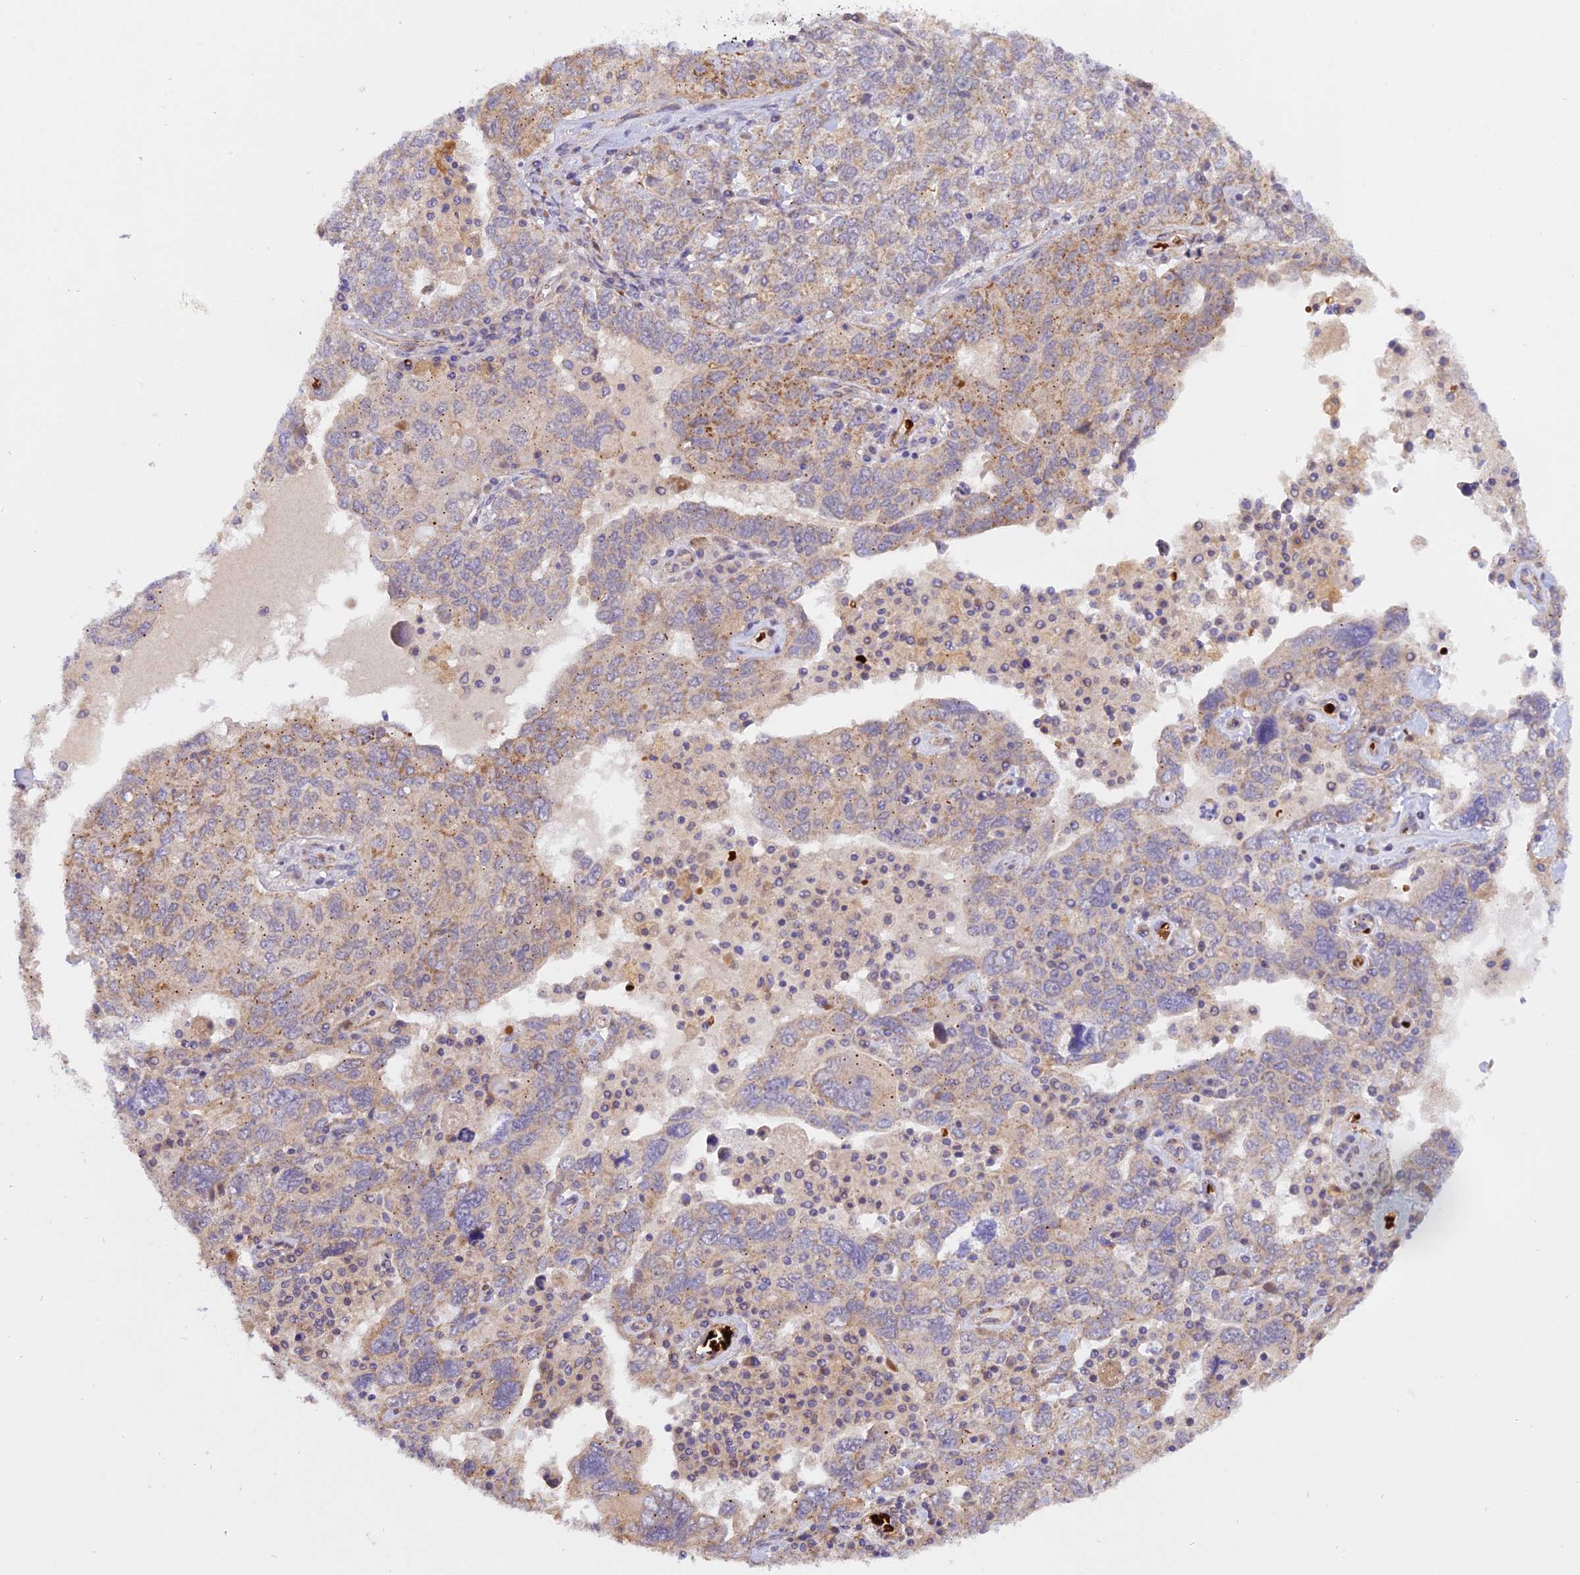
{"staining": {"intensity": "weak", "quantity": "<25%", "location": "cytoplasmic/membranous"}, "tissue": "ovarian cancer", "cell_type": "Tumor cells", "image_type": "cancer", "snomed": [{"axis": "morphology", "description": "Carcinoma, endometroid"}, {"axis": "topography", "description": "Ovary"}], "caption": "Immunohistochemical staining of human ovarian endometroid carcinoma reveals no significant staining in tumor cells.", "gene": "WDFY4", "patient": {"sex": "female", "age": 62}}